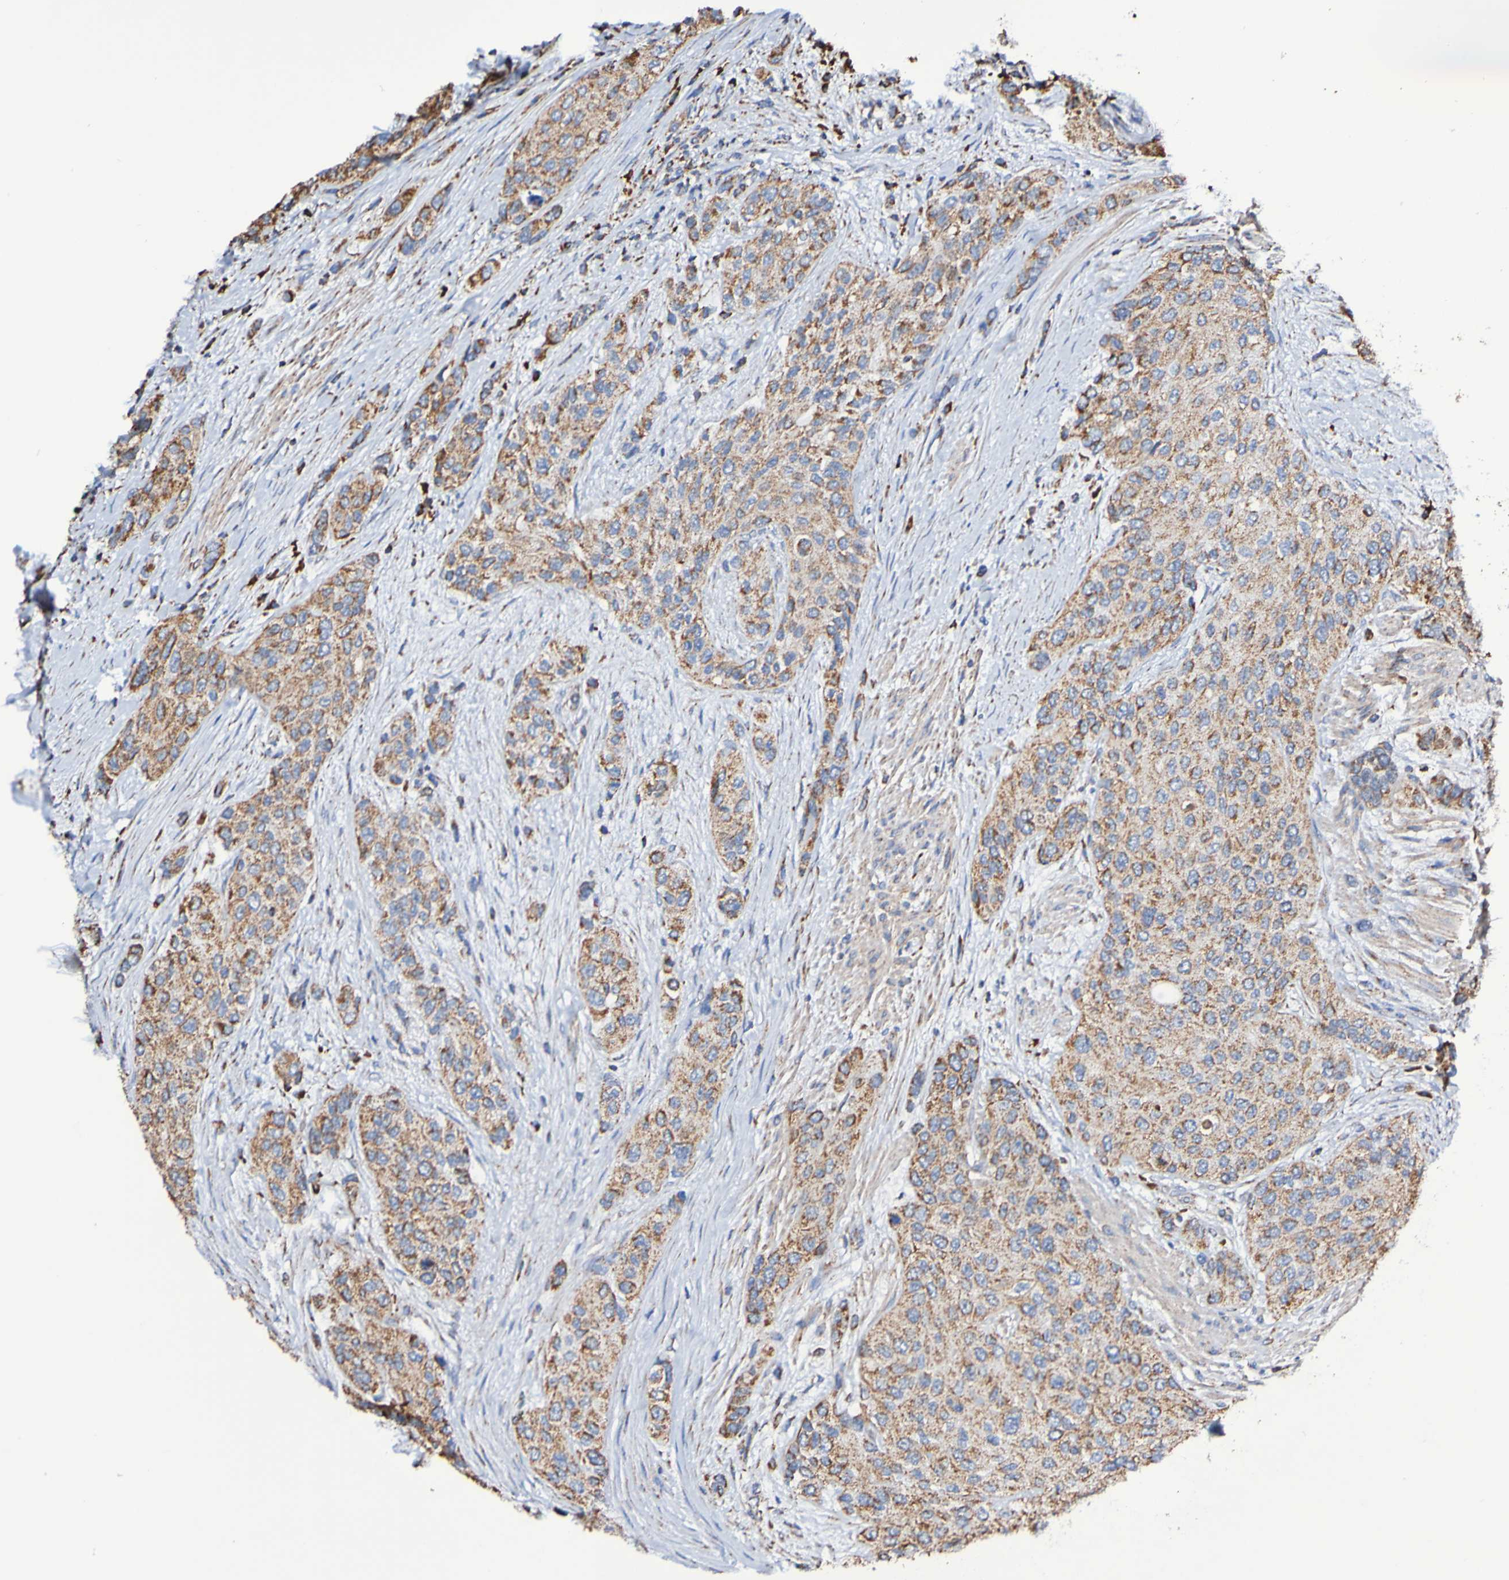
{"staining": {"intensity": "moderate", "quantity": ">75%", "location": "cytoplasmic/membranous"}, "tissue": "urothelial cancer", "cell_type": "Tumor cells", "image_type": "cancer", "snomed": [{"axis": "morphology", "description": "Urothelial carcinoma, High grade"}, {"axis": "topography", "description": "Urinary bladder"}], "caption": "High-grade urothelial carcinoma stained with immunohistochemistry demonstrates moderate cytoplasmic/membranous expression in approximately >75% of tumor cells.", "gene": "IL18R1", "patient": {"sex": "female", "age": 56}}